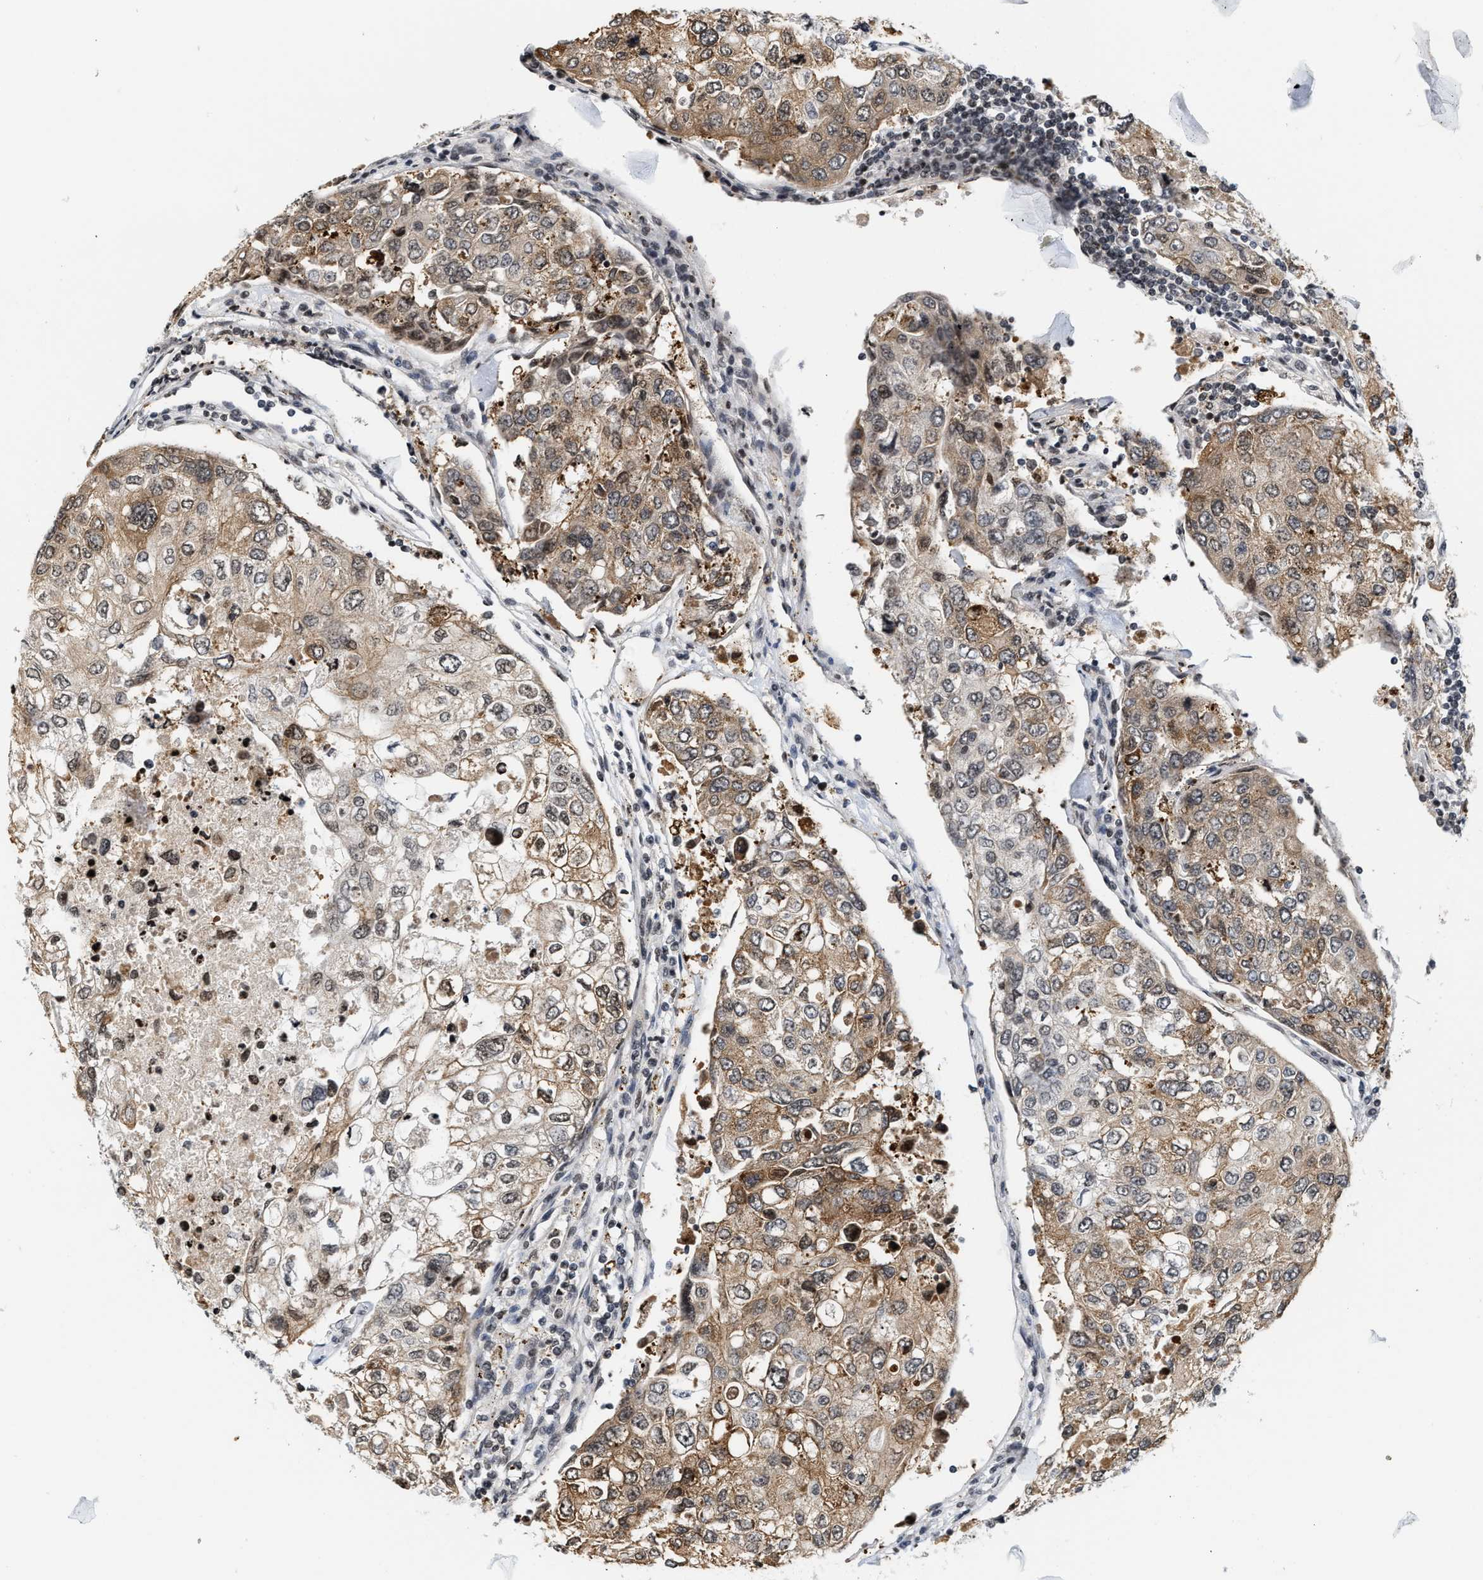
{"staining": {"intensity": "weak", "quantity": ">75%", "location": "cytoplasmic/membranous,nuclear"}, "tissue": "urothelial cancer", "cell_type": "Tumor cells", "image_type": "cancer", "snomed": [{"axis": "morphology", "description": "Urothelial carcinoma, High grade"}, {"axis": "topography", "description": "Lymph node"}, {"axis": "topography", "description": "Urinary bladder"}], "caption": "Tumor cells demonstrate low levels of weak cytoplasmic/membranous and nuclear staining in approximately >75% of cells in urothelial cancer.", "gene": "ANKRD6", "patient": {"sex": "male", "age": 51}}